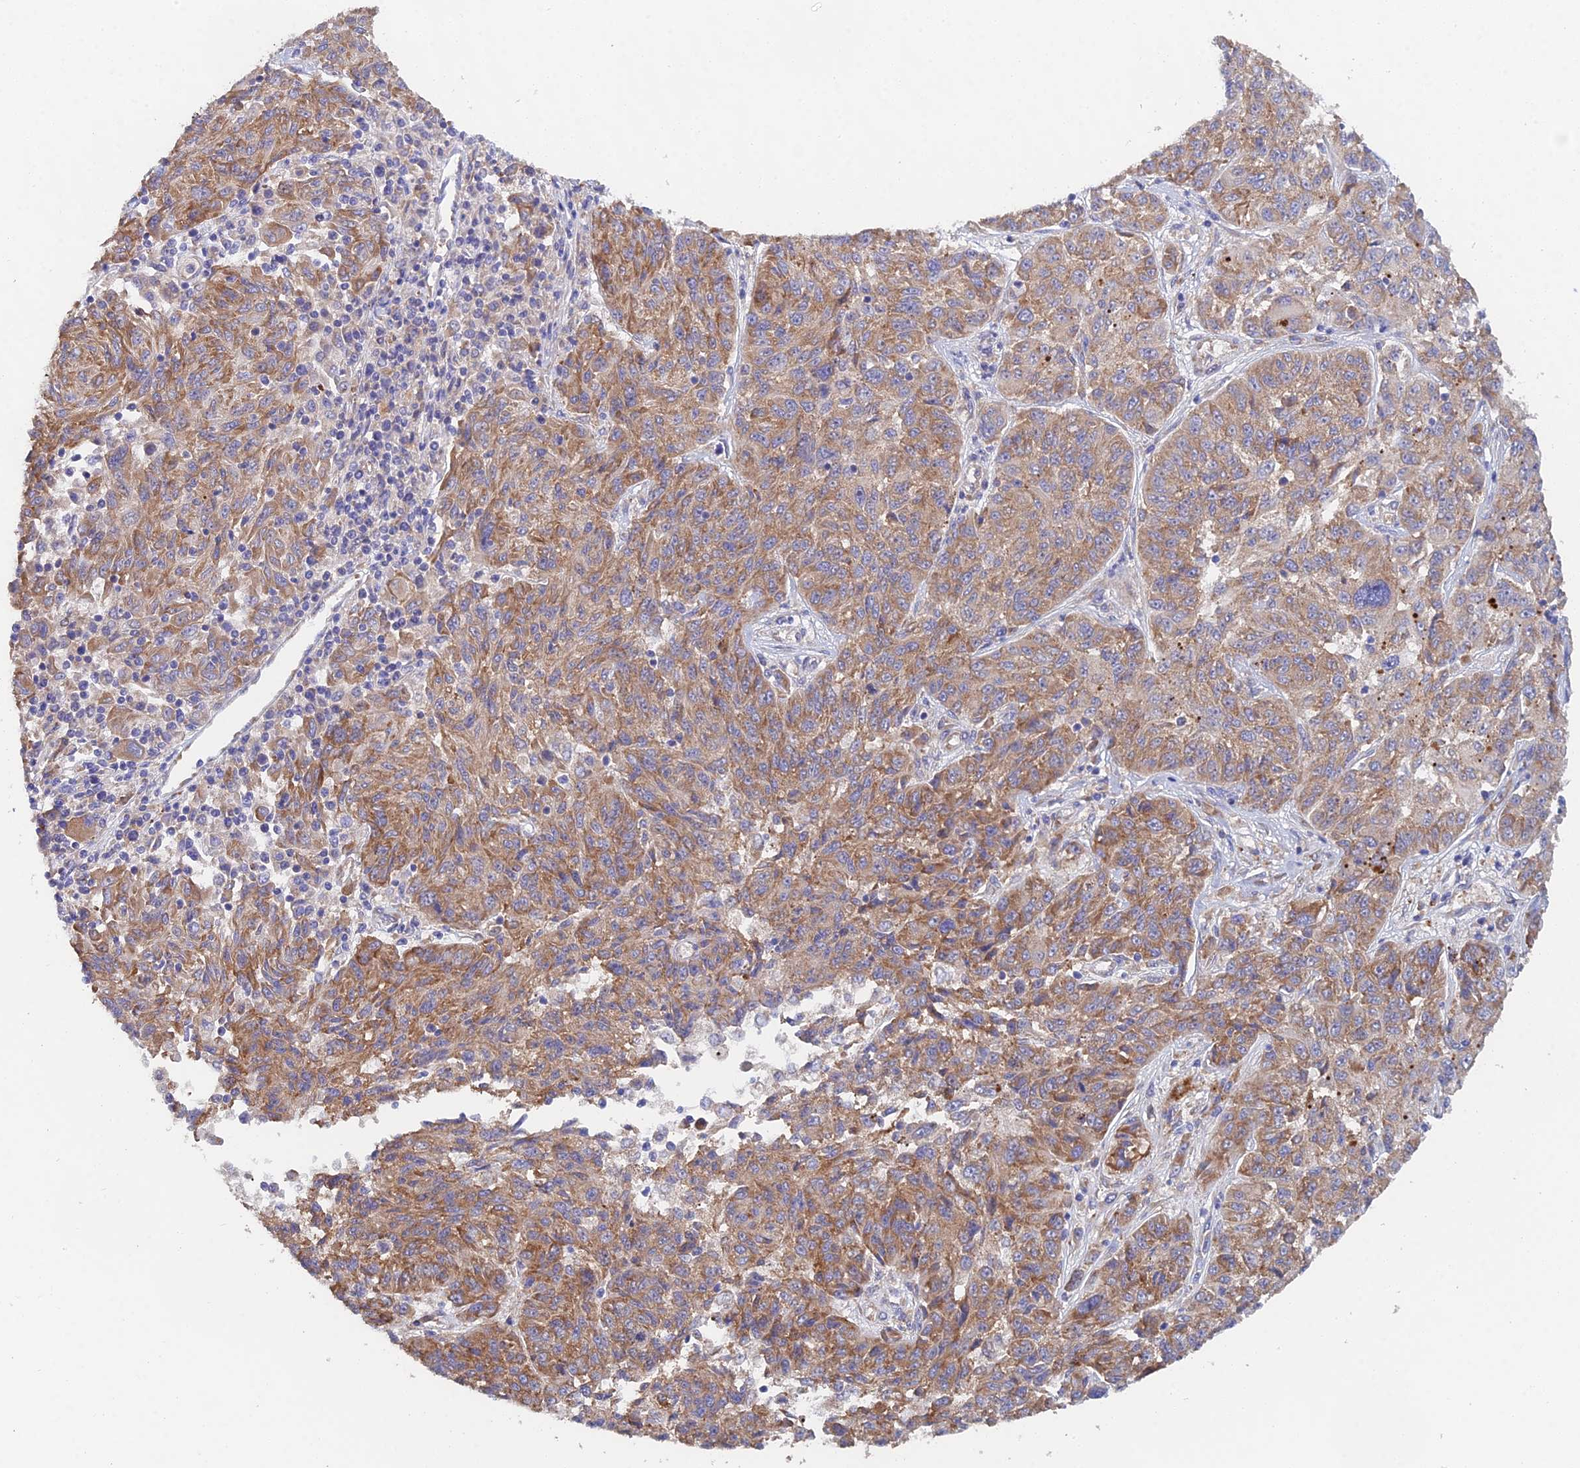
{"staining": {"intensity": "moderate", "quantity": ">75%", "location": "cytoplasmic/membranous"}, "tissue": "melanoma", "cell_type": "Tumor cells", "image_type": "cancer", "snomed": [{"axis": "morphology", "description": "Malignant melanoma, NOS"}, {"axis": "topography", "description": "Skin"}], "caption": "The micrograph shows staining of malignant melanoma, revealing moderate cytoplasmic/membranous protein staining (brown color) within tumor cells. (Brightfield microscopy of DAB IHC at high magnification).", "gene": "ELOF1", "patient": {"sex": "male", "age": 53}}